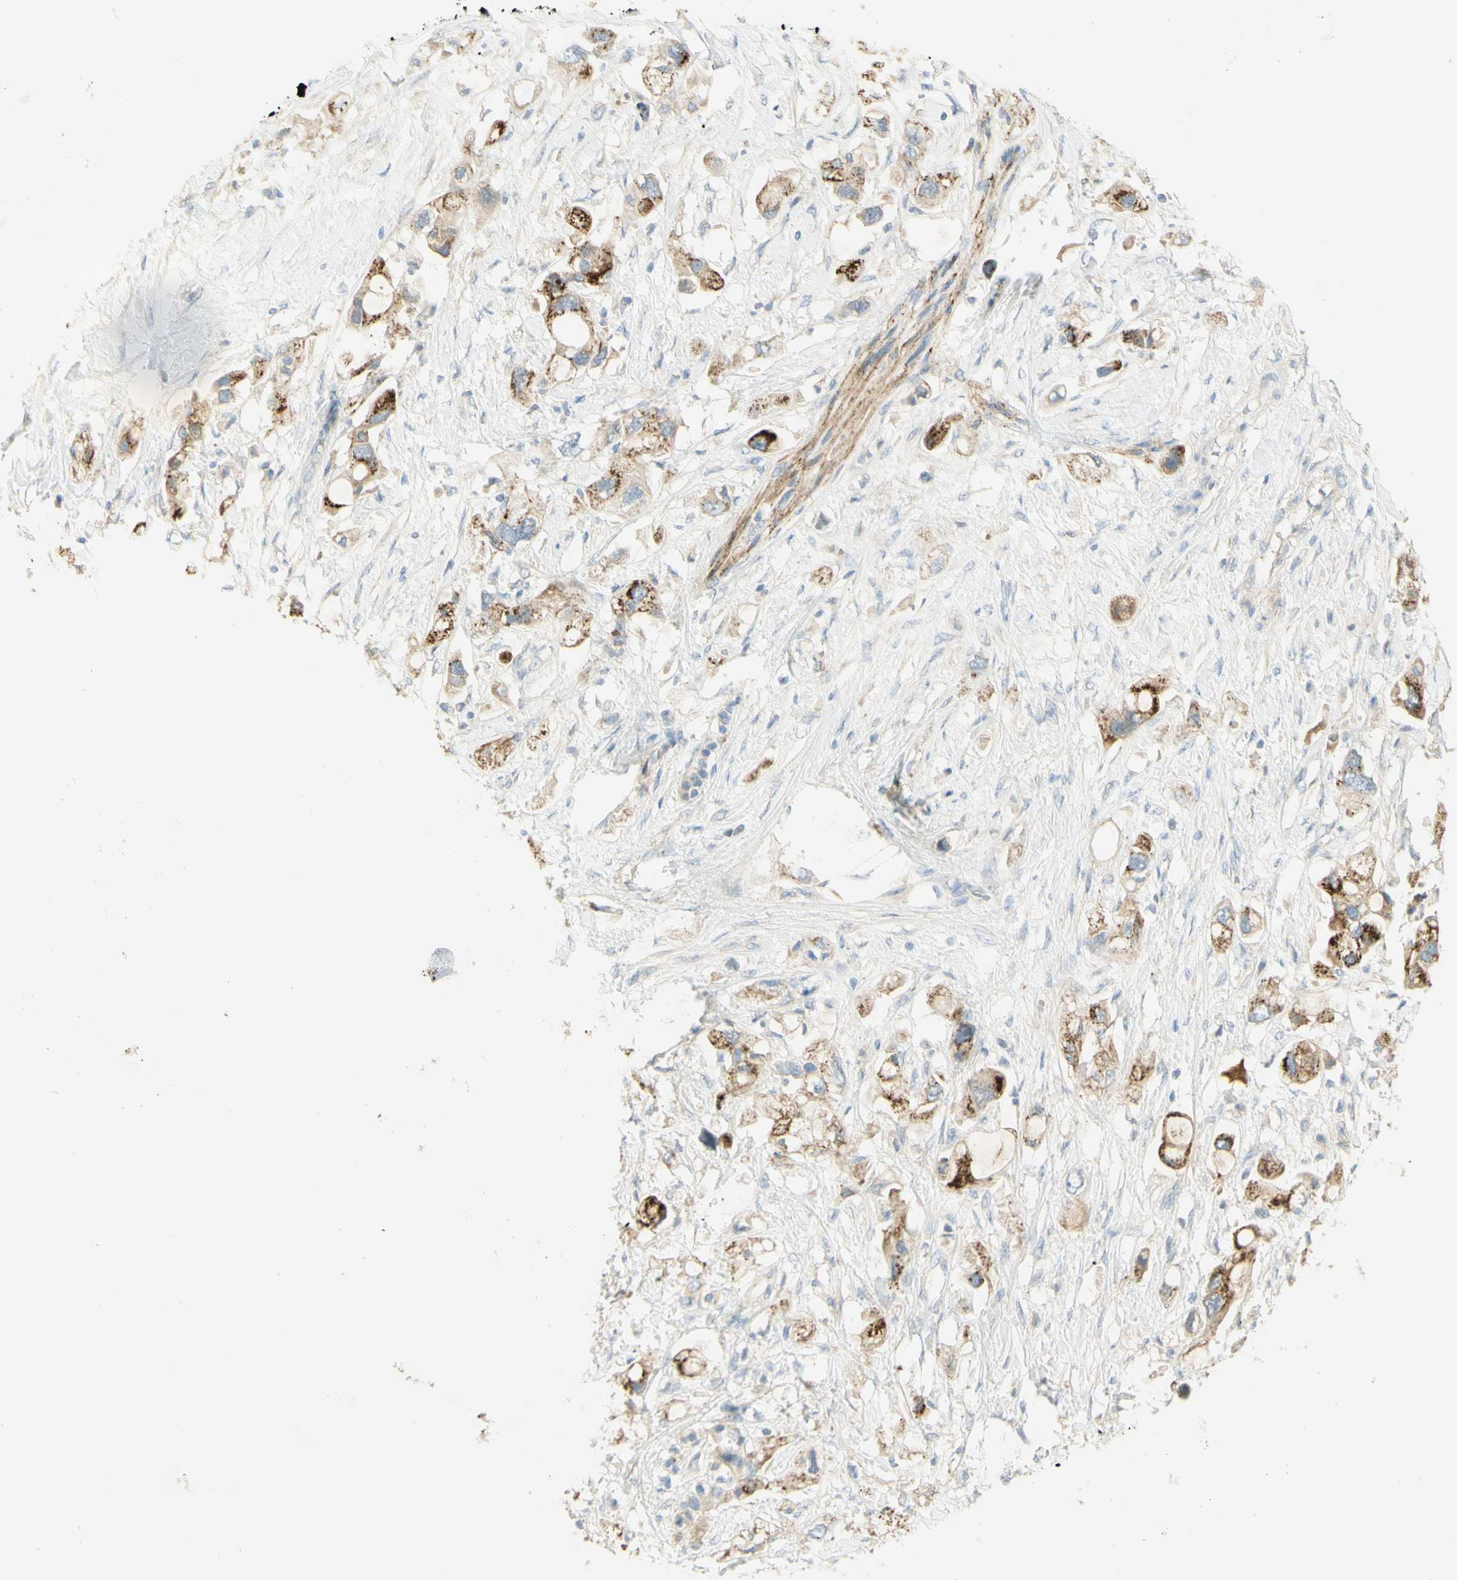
{"staining": {"intensity": "strong", "quantity": ">75%", "location": "cytoplasmic/membranous"}, "tissue": "pancreatic cancer", "cell_type": "Tumor cells", "image_type": "cancer", "snomed": [{"axis": "morphology", "description": "Adenocarcinoma, NOS"}, {"axis": "topography", "description": "Pancreas"}], "caption": "Immunohistochemistry of human pancreatic cancer exhibits high levels of strong cytoplasmic/membranous positivity in approximately >75% of tumor cells. (IHC, brightfield microscopy, high magnification).", "gene": "GCNT3", "patient": {"sex": "female", "age": 56}}